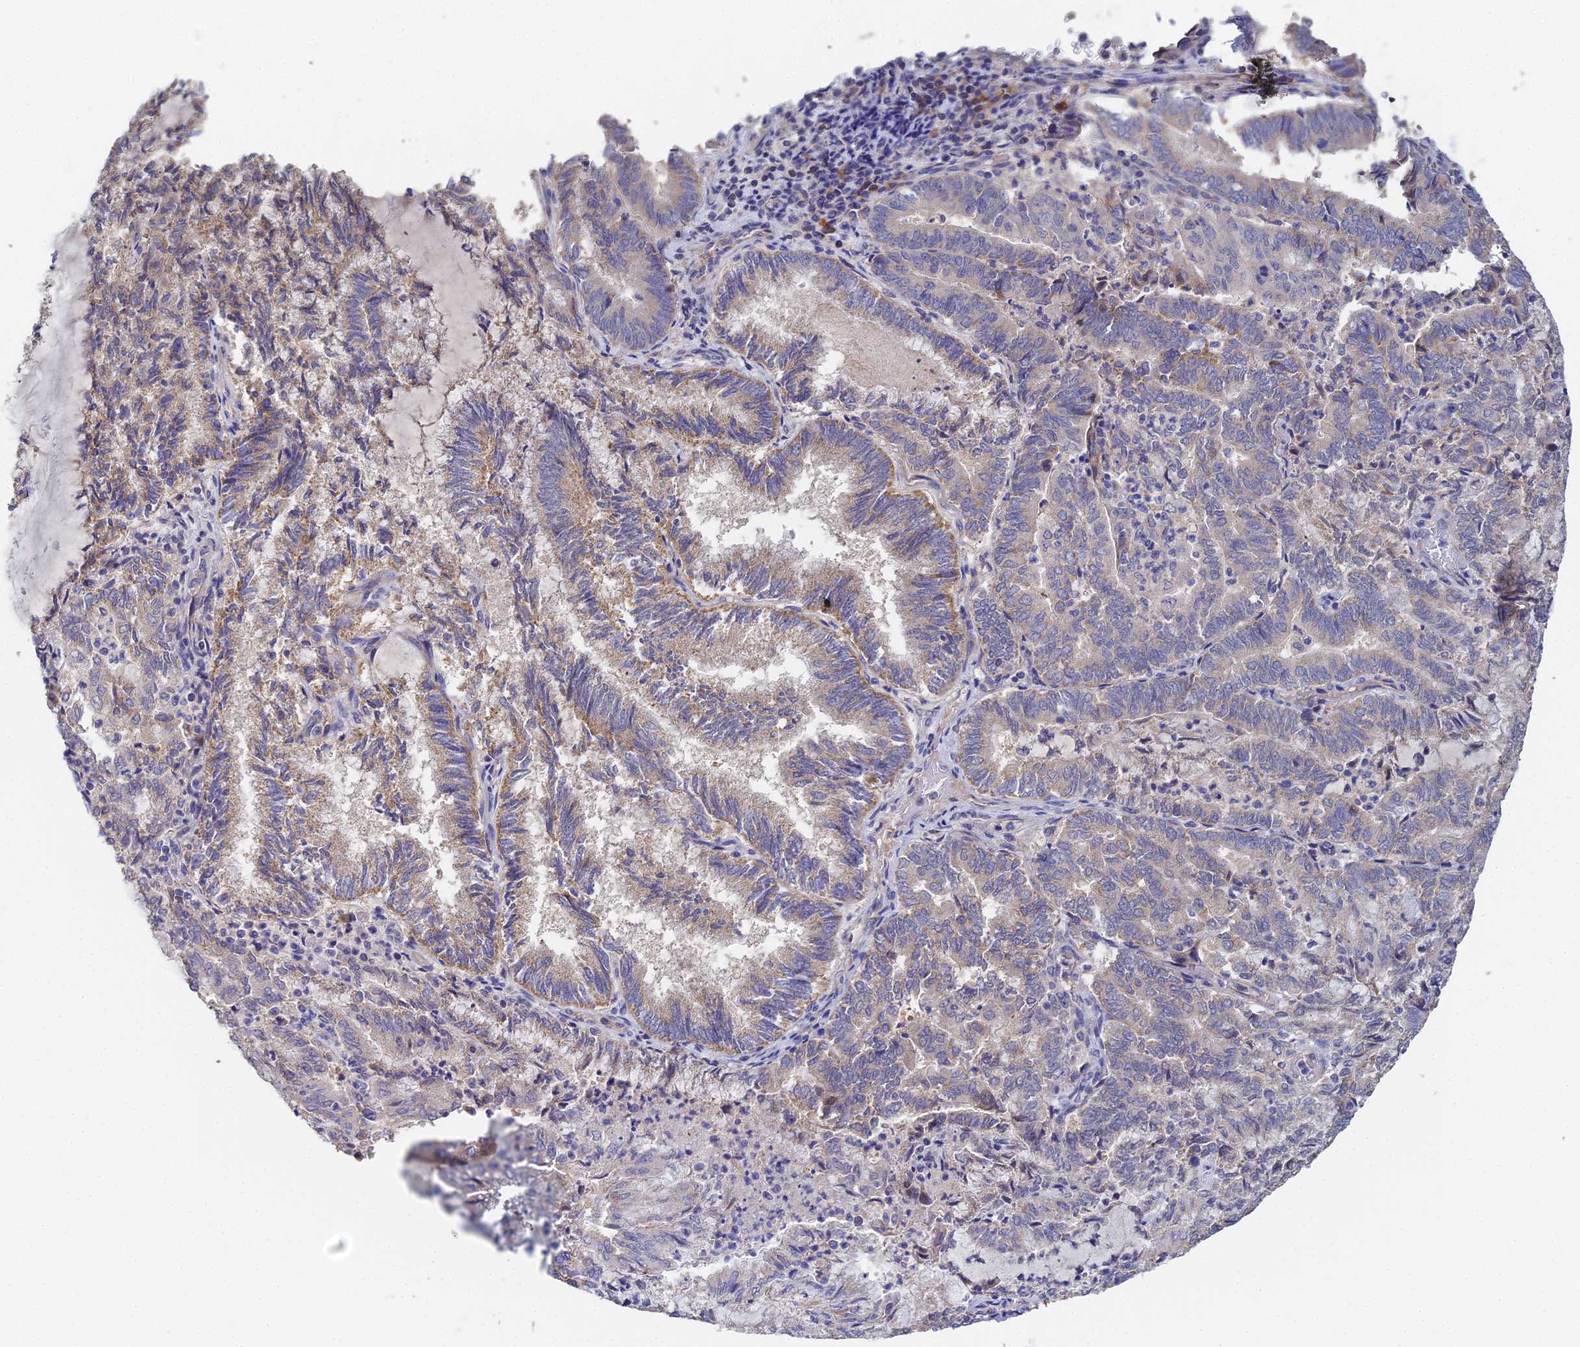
{"staining": {"intensity": "moderate", "quantity": "<25%", "location": "cytoplasmic/membranous"}, "tissue": "endometrial cancer", "cell_type": "Tumor cells", "image_type": "cancer", "snomed": [{"axis": "morphology", "description": "Adenocarcinoma, NOS"}, {"axis": "topography", "description": "Endometrium"}], "caption": "Immunohistochemistry (IHC) photomicrograph of neoplastic tissue: human endometrial cancer (adenocarcinoma) stained using immunohistochemistry demonstrates low levels of moderate protein expression localized specifically in the cytoplasmic/membranous of tumor cells, appearing as a cytoplasmic/membranous brown color.", "gene": "UBE2L3", "patient": {"sex": "female", "age": 80}}